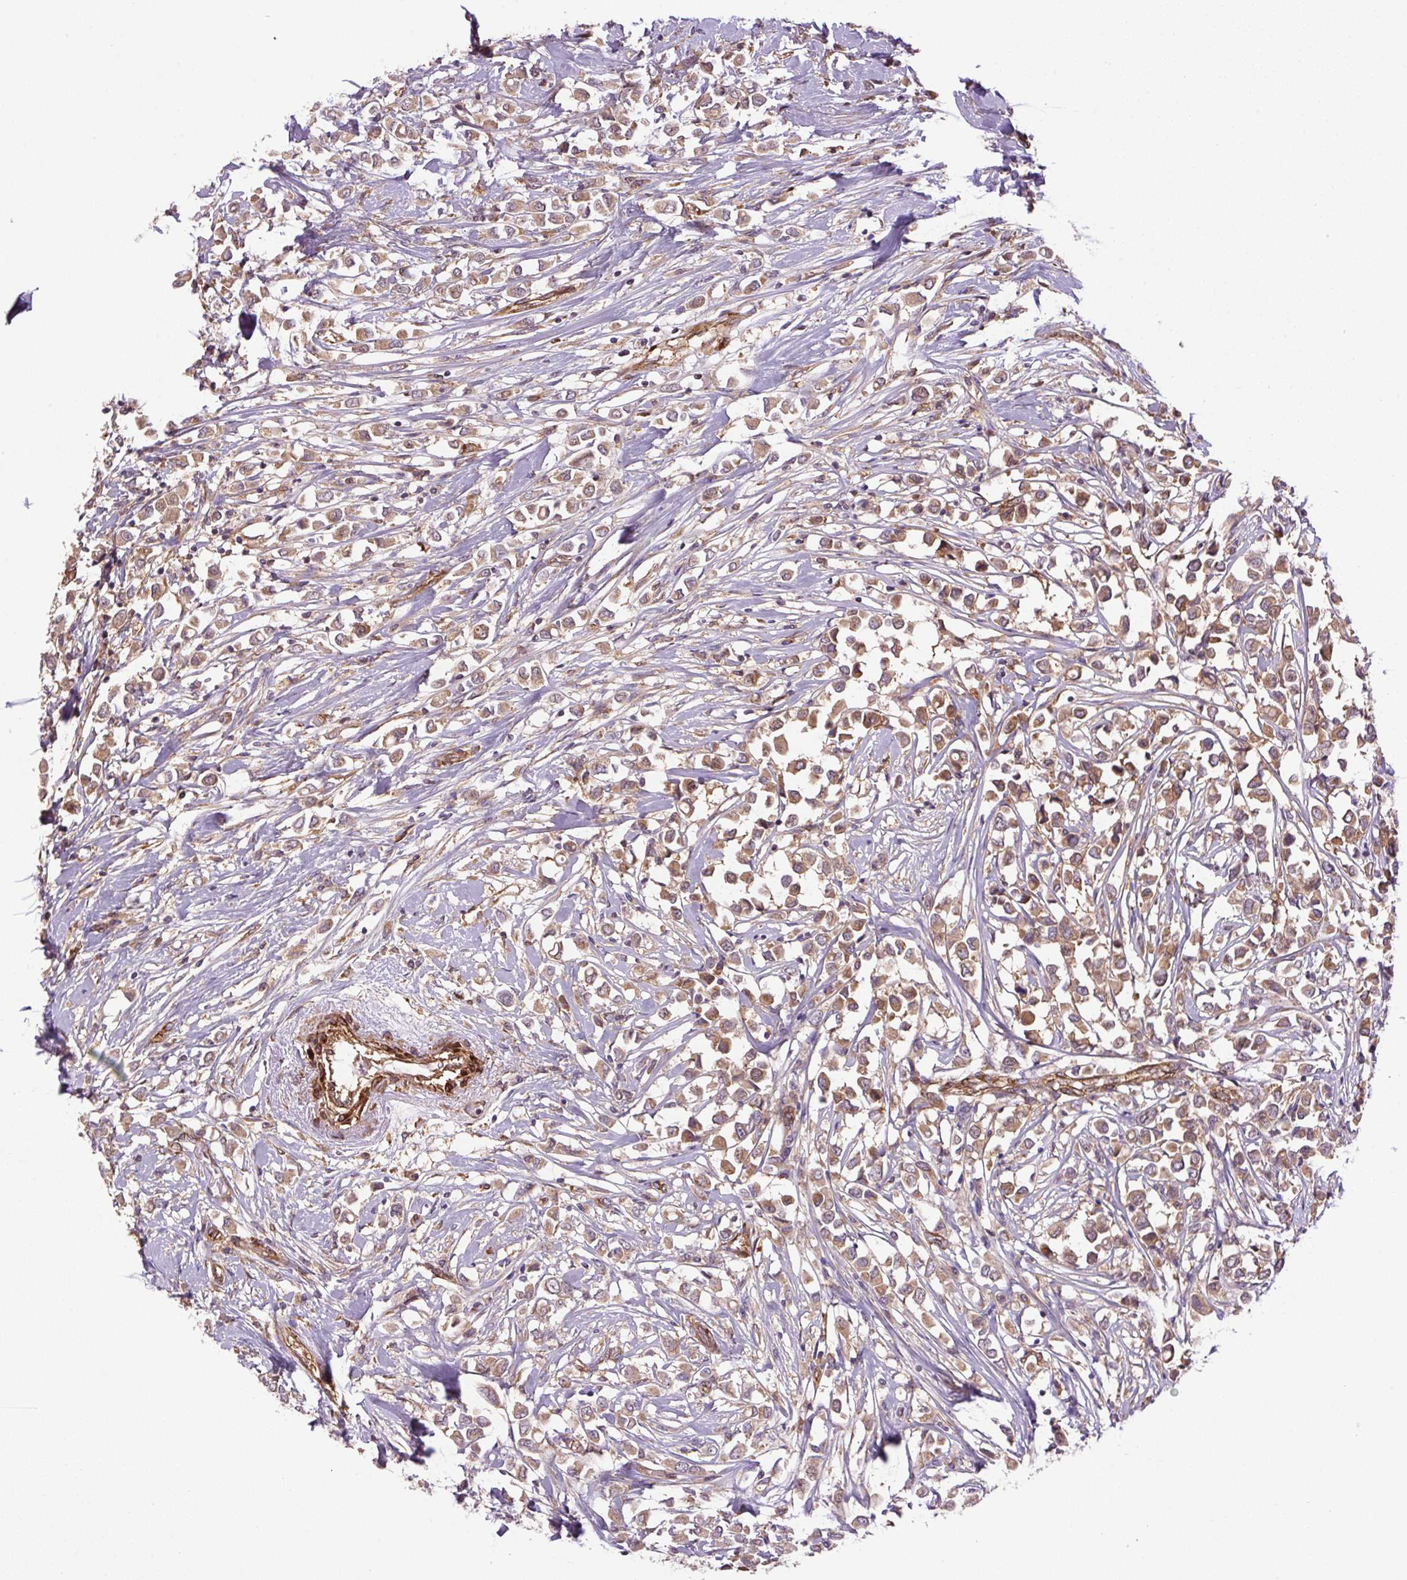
{"staining": {"intensity": "moderate", "quantity": ">75%", "location": "cytoplasmic/membranous"}, "tissue": "breast cancer", "cell_type": "Tumor cells", "image_type": "cancer", "snomed": [{"axis": "morphology", "description": "Duct carcinoma"}, {"axis": "topography", "description": "Breast"}], "caption": "Immunohistochemical staining of breast cancer displays medium levels of moderate cytoplasmic/membranous protein positivity in approximately >75% of tumor cells. (Stains: DAB (3,3'-diaminobenzidine) in brown, nuclei in blue, Microscopy: brightfield microscopy at high magnification).", "gene": "SEPTIN10", "patient": {"sex": "female", "age": 61}}